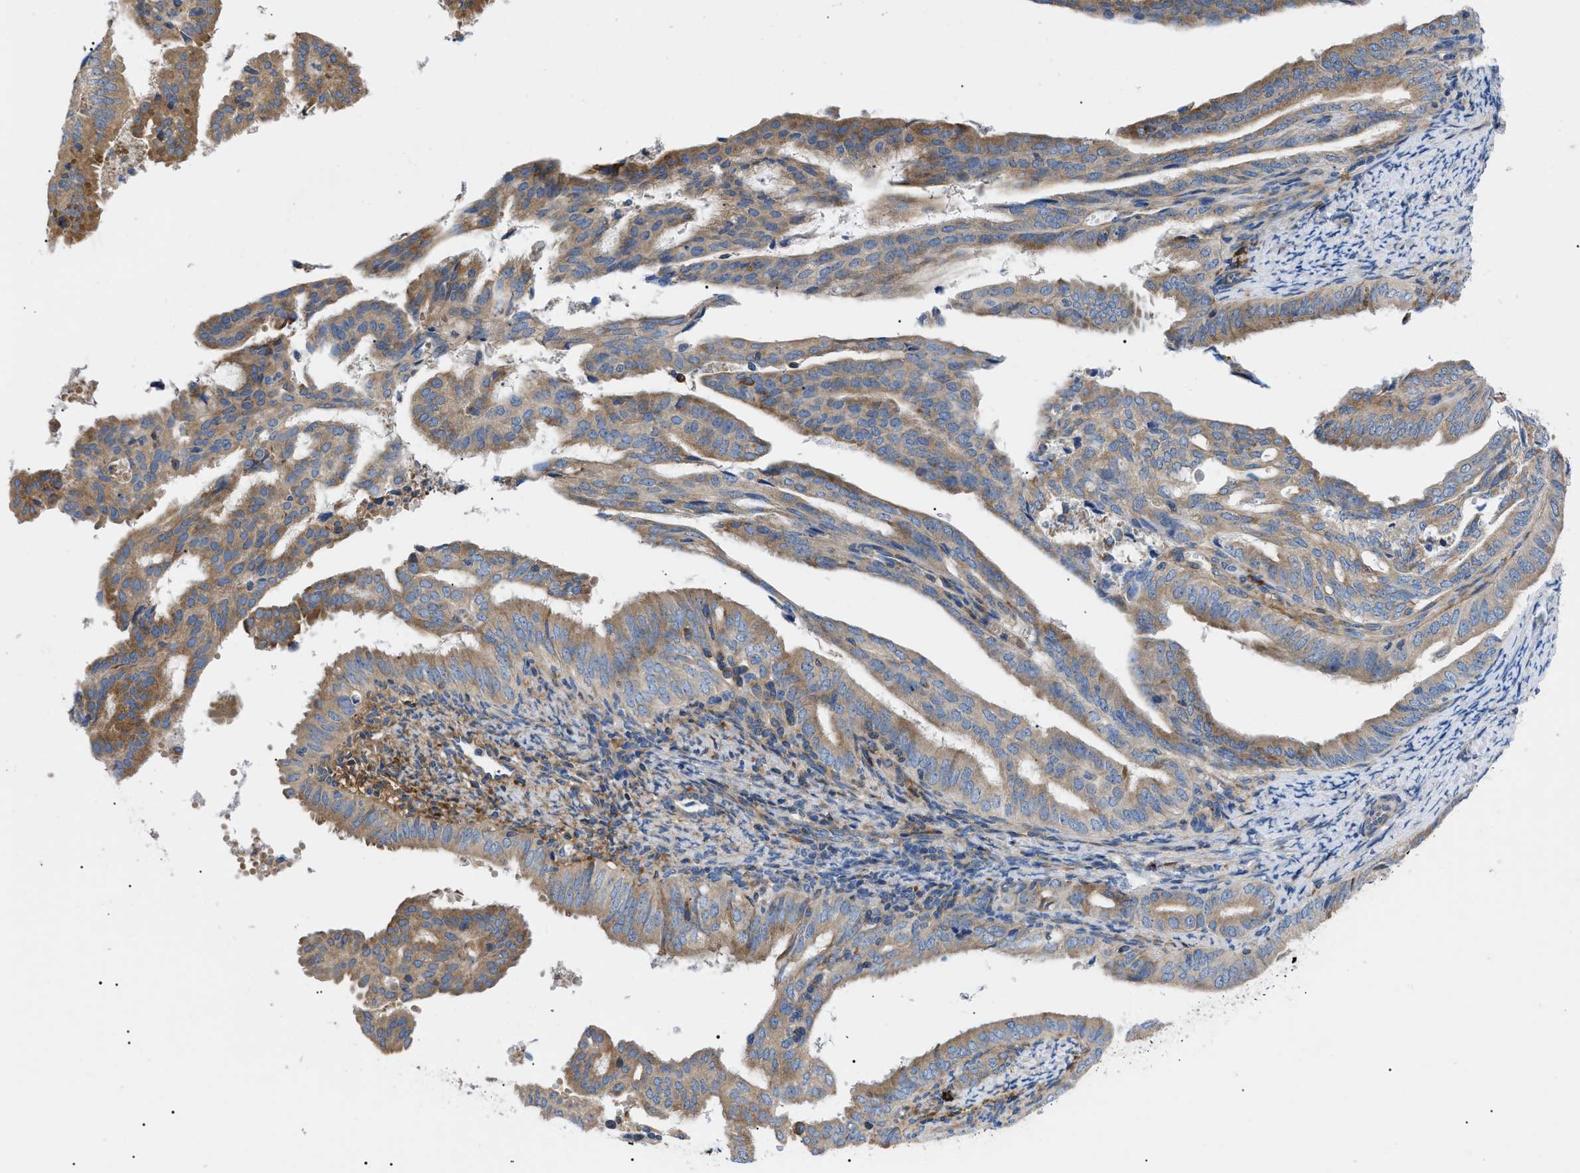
{"staining": {"intensity": "moderate", "quantity": ">75%", "location": "cytoplasmic/membranous"}, "tissue": "endometrial cancer", "cell_type": "Tumor cells", "image_type": "cancer", "snomed": [{"axis": "morphology", "description": "Adenocarcinoma, NOS"}, {"axis": "topography", "description": "Endometrium"}], "caption": "Endometrial cancer (adenocarcinoma) was stained to show a protein in brown. There is medium levels of moderate cytoplasmic/membranous expression in approximately >75% of tumor cells.", "gene": "HSPB8", "patient": {"sex": "female", "age": 58}}